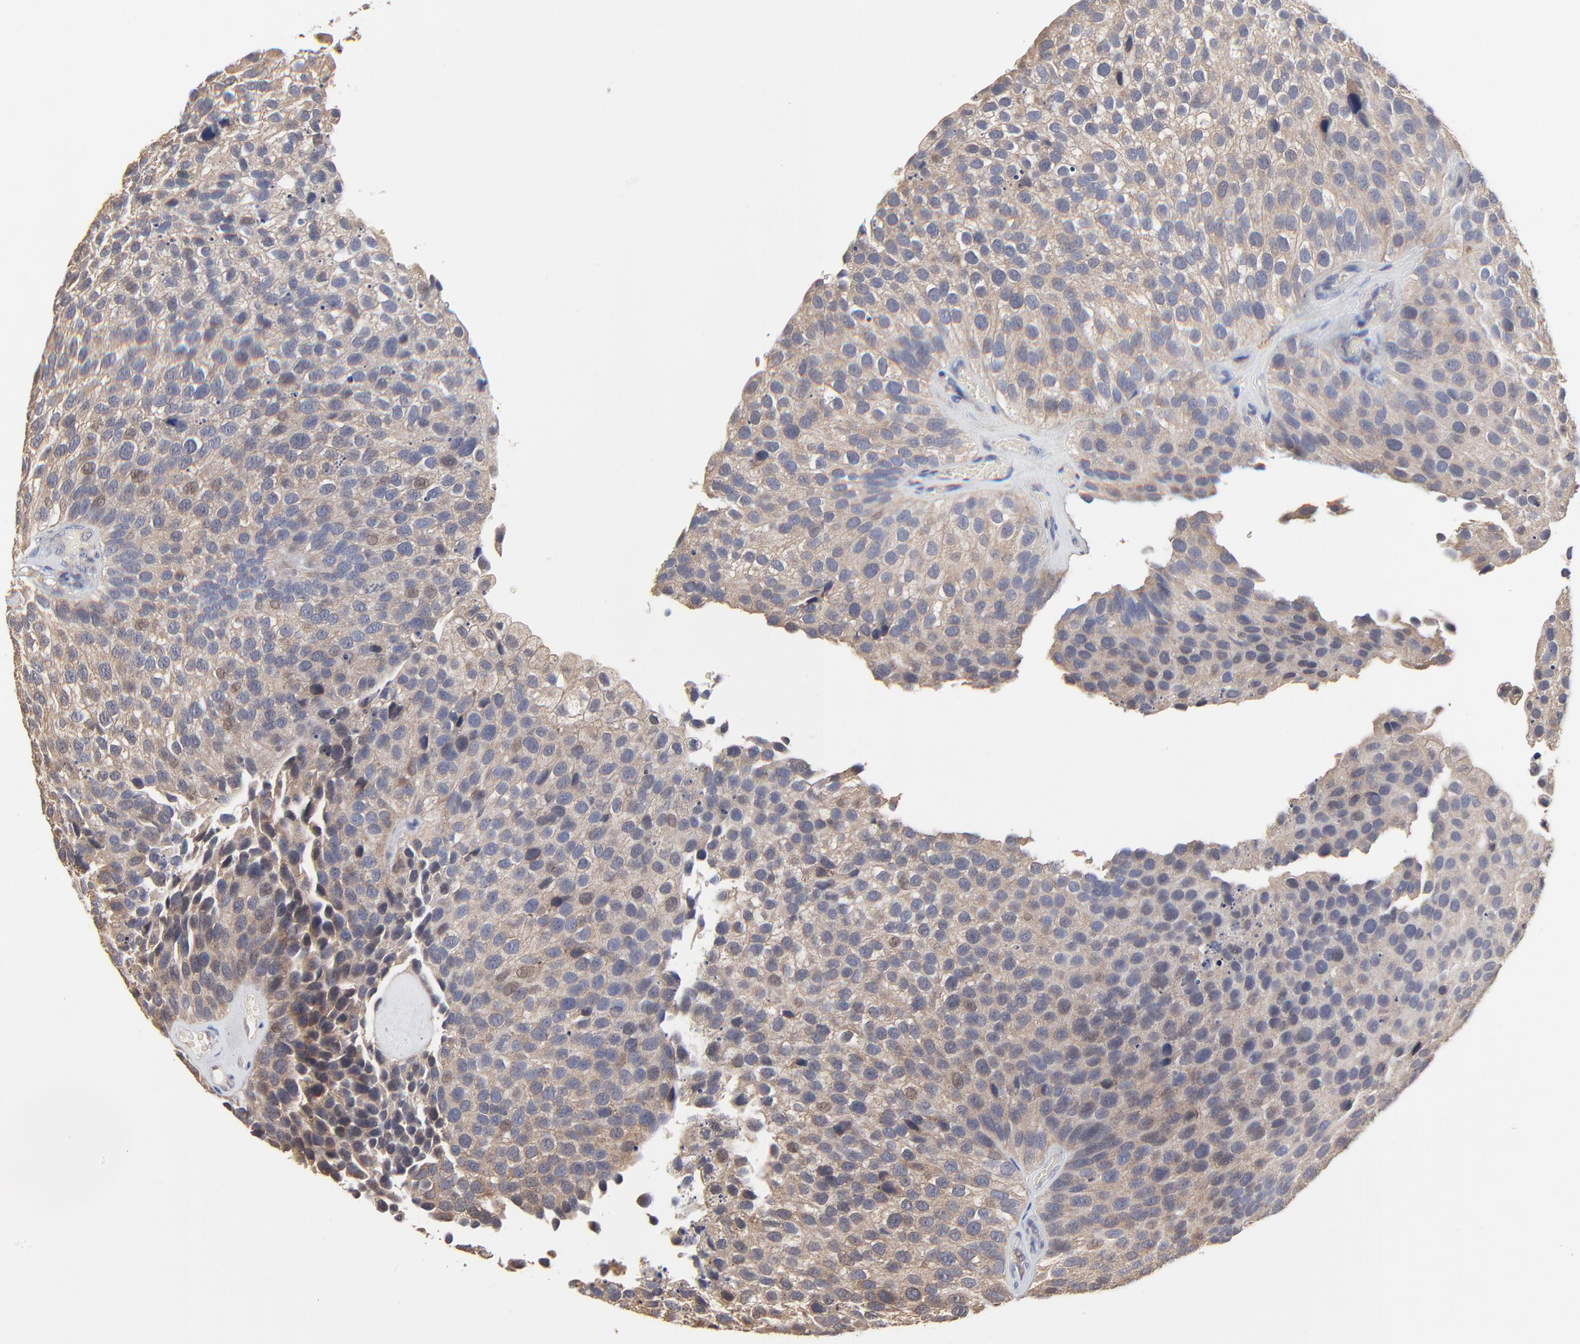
{"staining": {"intensity": "weak", "quantity": ">75%", "location": "cytoplasmic/membranous"}, "tissue": "urothelial cancer", "cell_type": "Tumor cells", "image_type": "cancer", "snomed": [{"axis": "morphology", "description": "Urothelial carcinoma, High grade"}, {"axis": "topography", "description": "Urinary bladder"}], "caption": "The micrograph displays a brown stain indicating the presence of a protein in the cytoplasmic/membranous of tumor cells in urothelial cancer.", "gene": "LGALS3", "patient": {"sex": "male", "age": 72}}